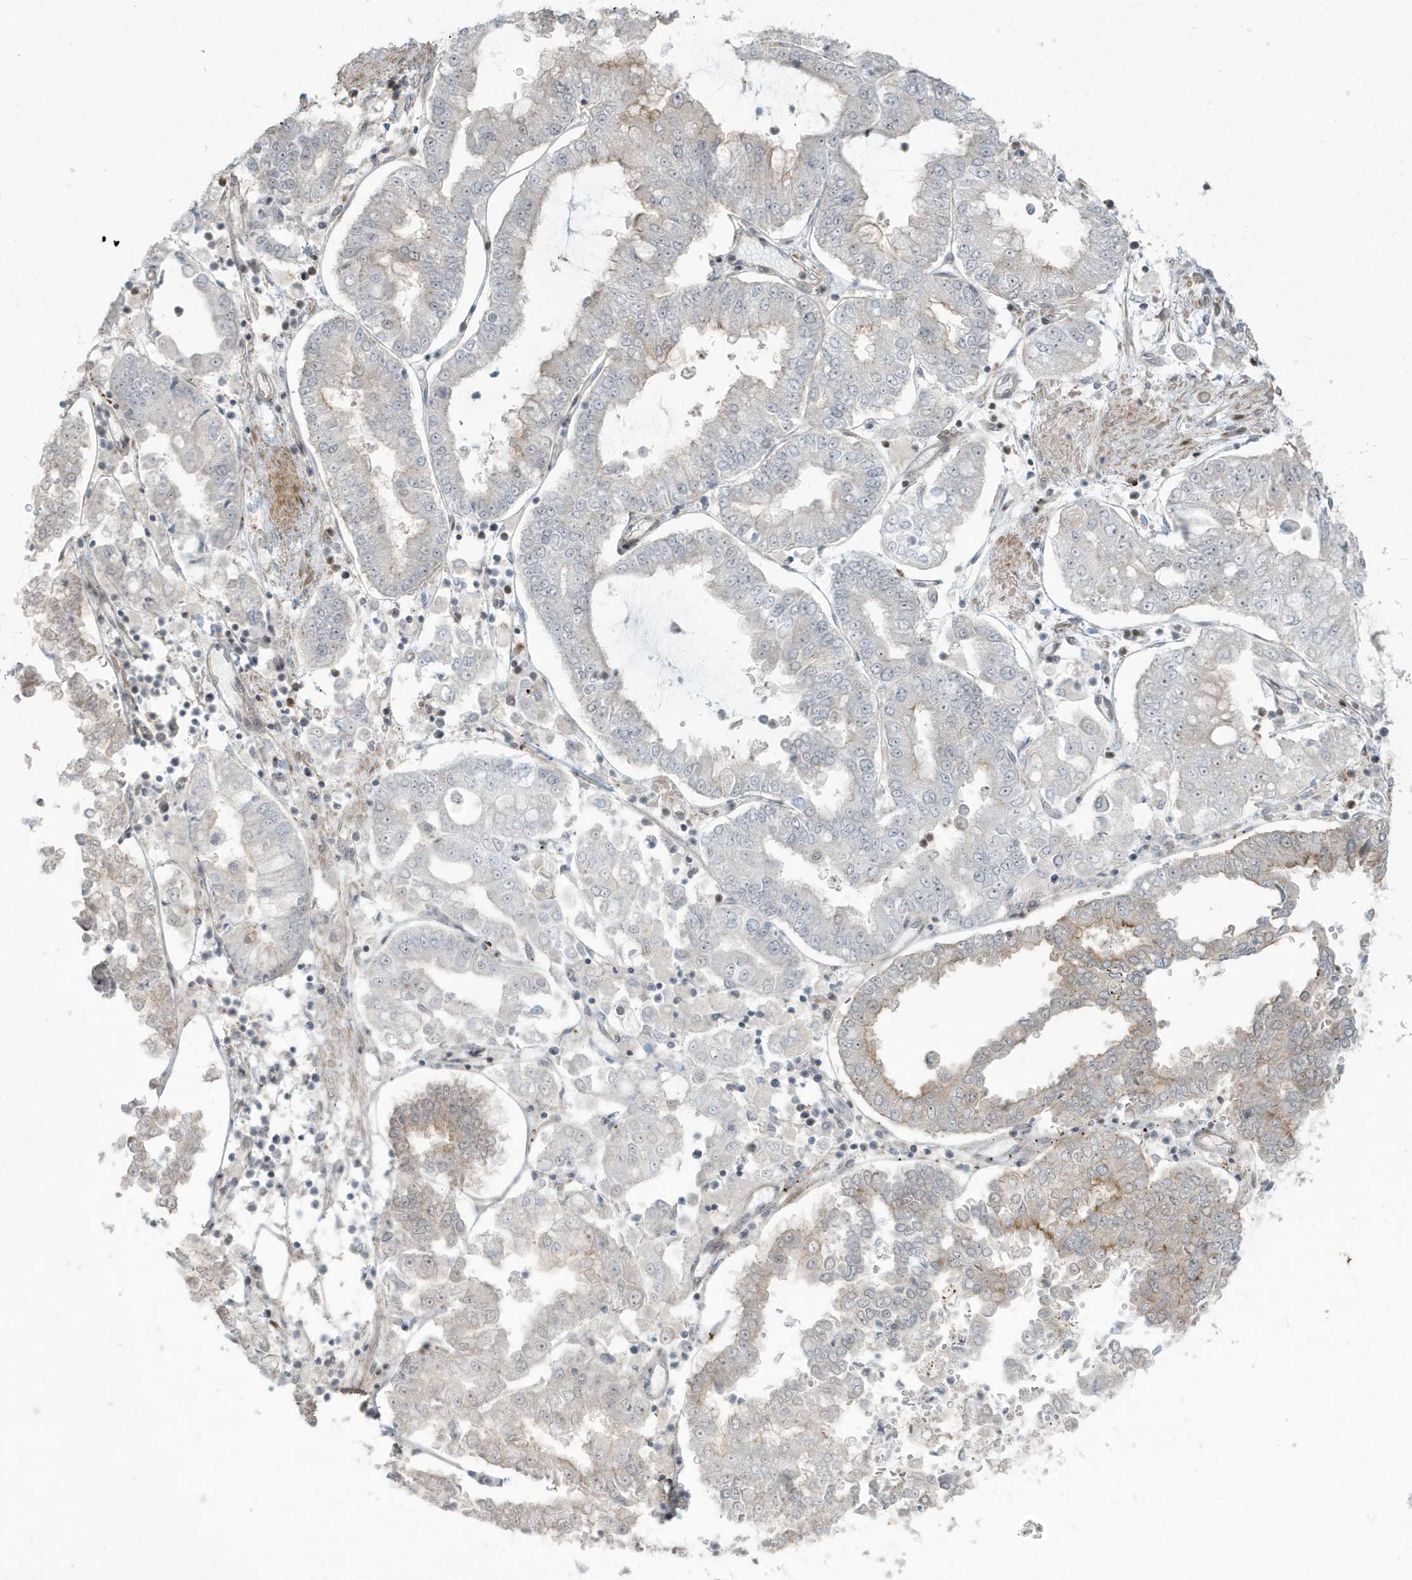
{"staining": {"intensity": "weak", "quantity": "<25%", "location": "cytoplasmic/membranous"}, "tissue": "stomach cancer", "cell_type": "Tumor cells", "image_type": "cancer", "snomed": [{"axis": "morphology", "description": "Adenocarcinoma, NOS"}, {"axis": "topography", "description": "Stomach"}], "caption": "This is an IHC histopathology image of human stomach cancer. There is no staining in tumor cells.", "gene": "C1orf52", "patient": {"sex": "male", "age": 76}}